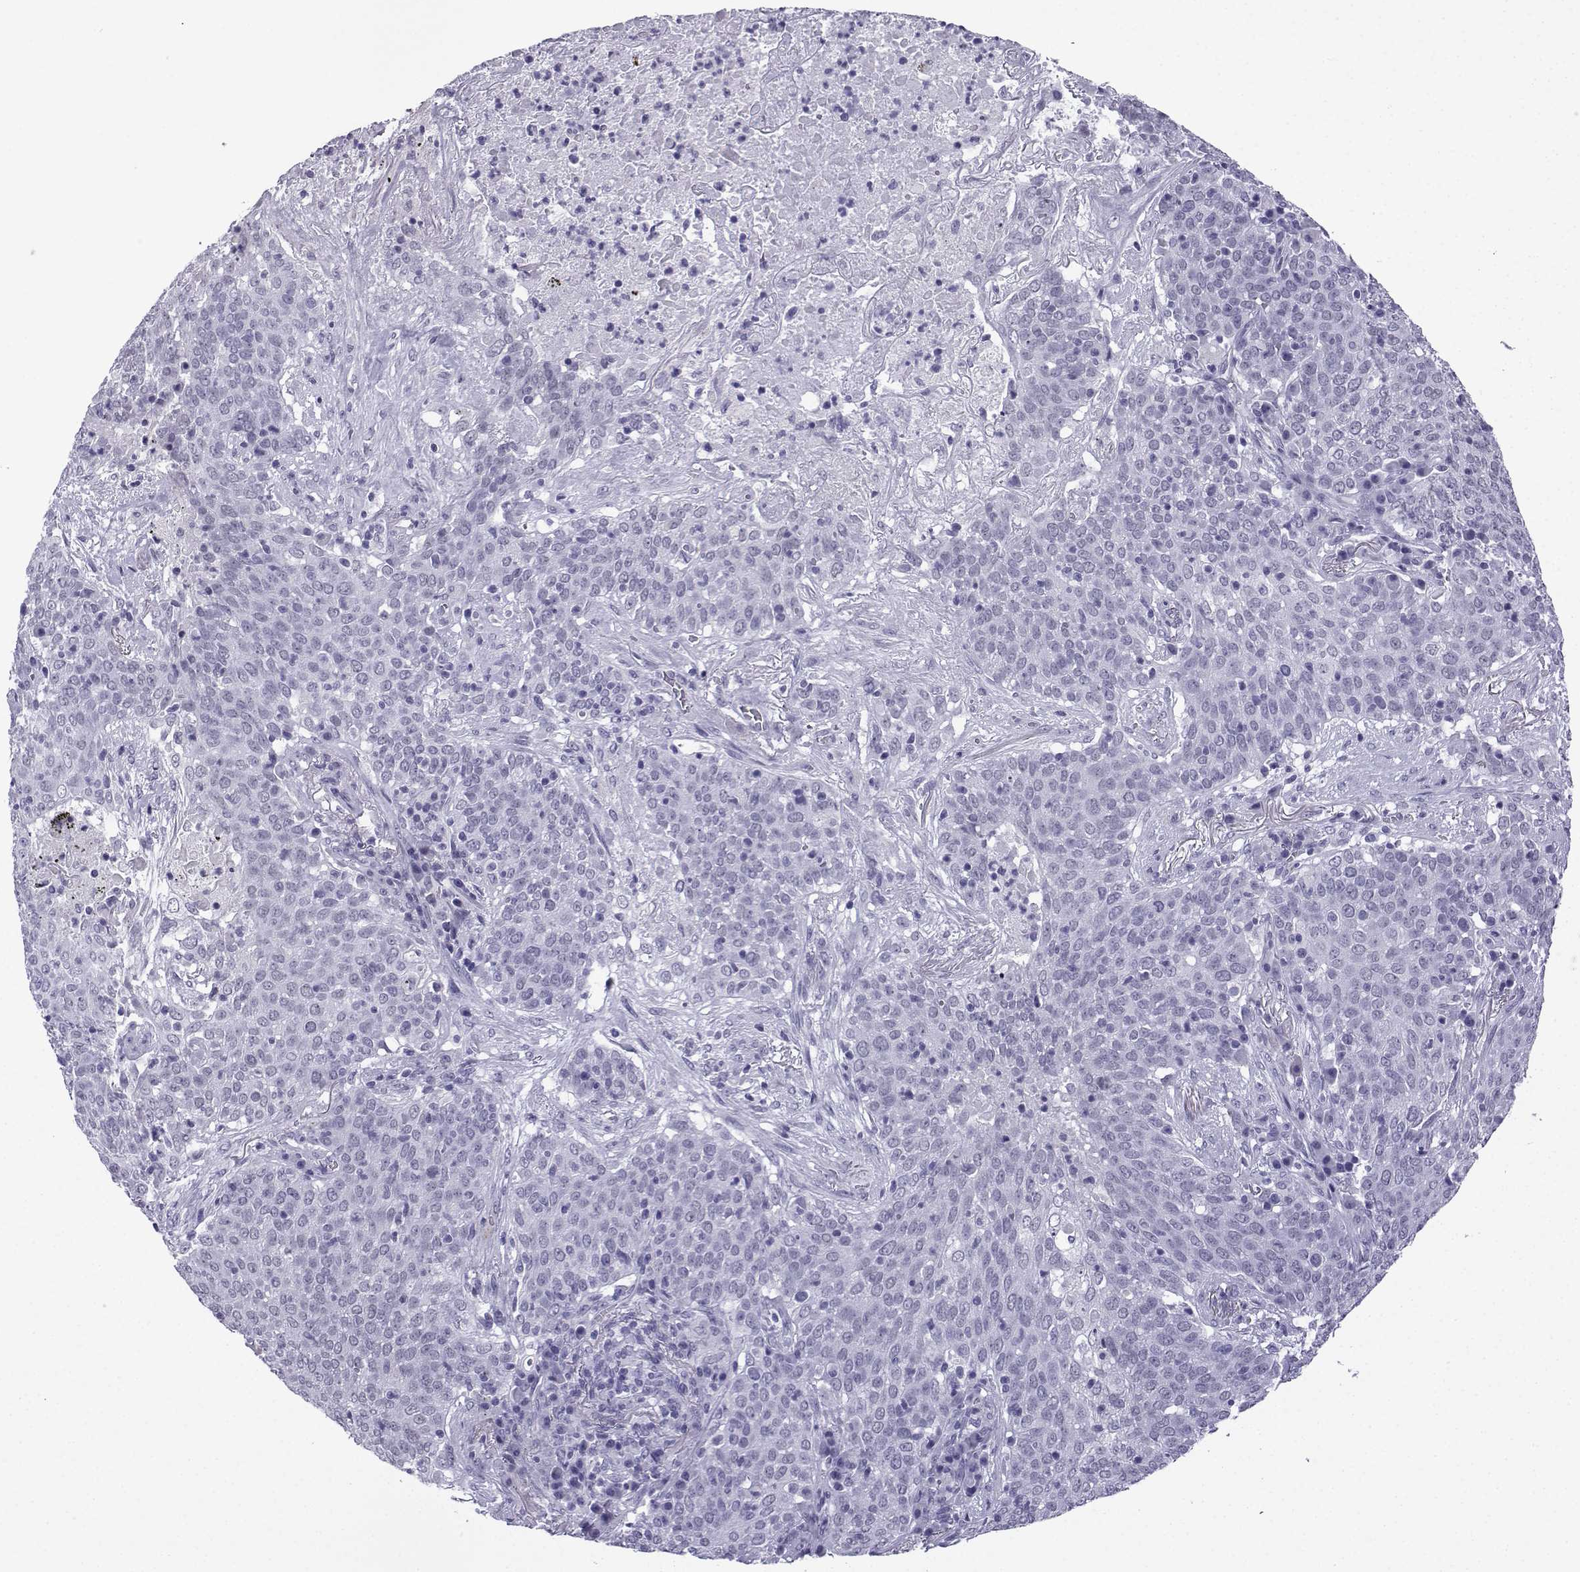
{"staining": {"intensity": "negative", "quantity": "none", "location": "none"}, "tissue": "lung cancer", "cell_type": "Tumor cells", "image_type": "cancer", "snomed": [{"axis": "morphology", "description": "Squamous cell carcinoma, NOS"}, {"axis": "topography", "description": "Lung"}], "caption": "IHC histopathology image of lung cancer stained for a protein (brown), which demonstrates no staining in tumor cells.", "gene": "MRGBP", "patient": {"sex": "male", "age": 82}}